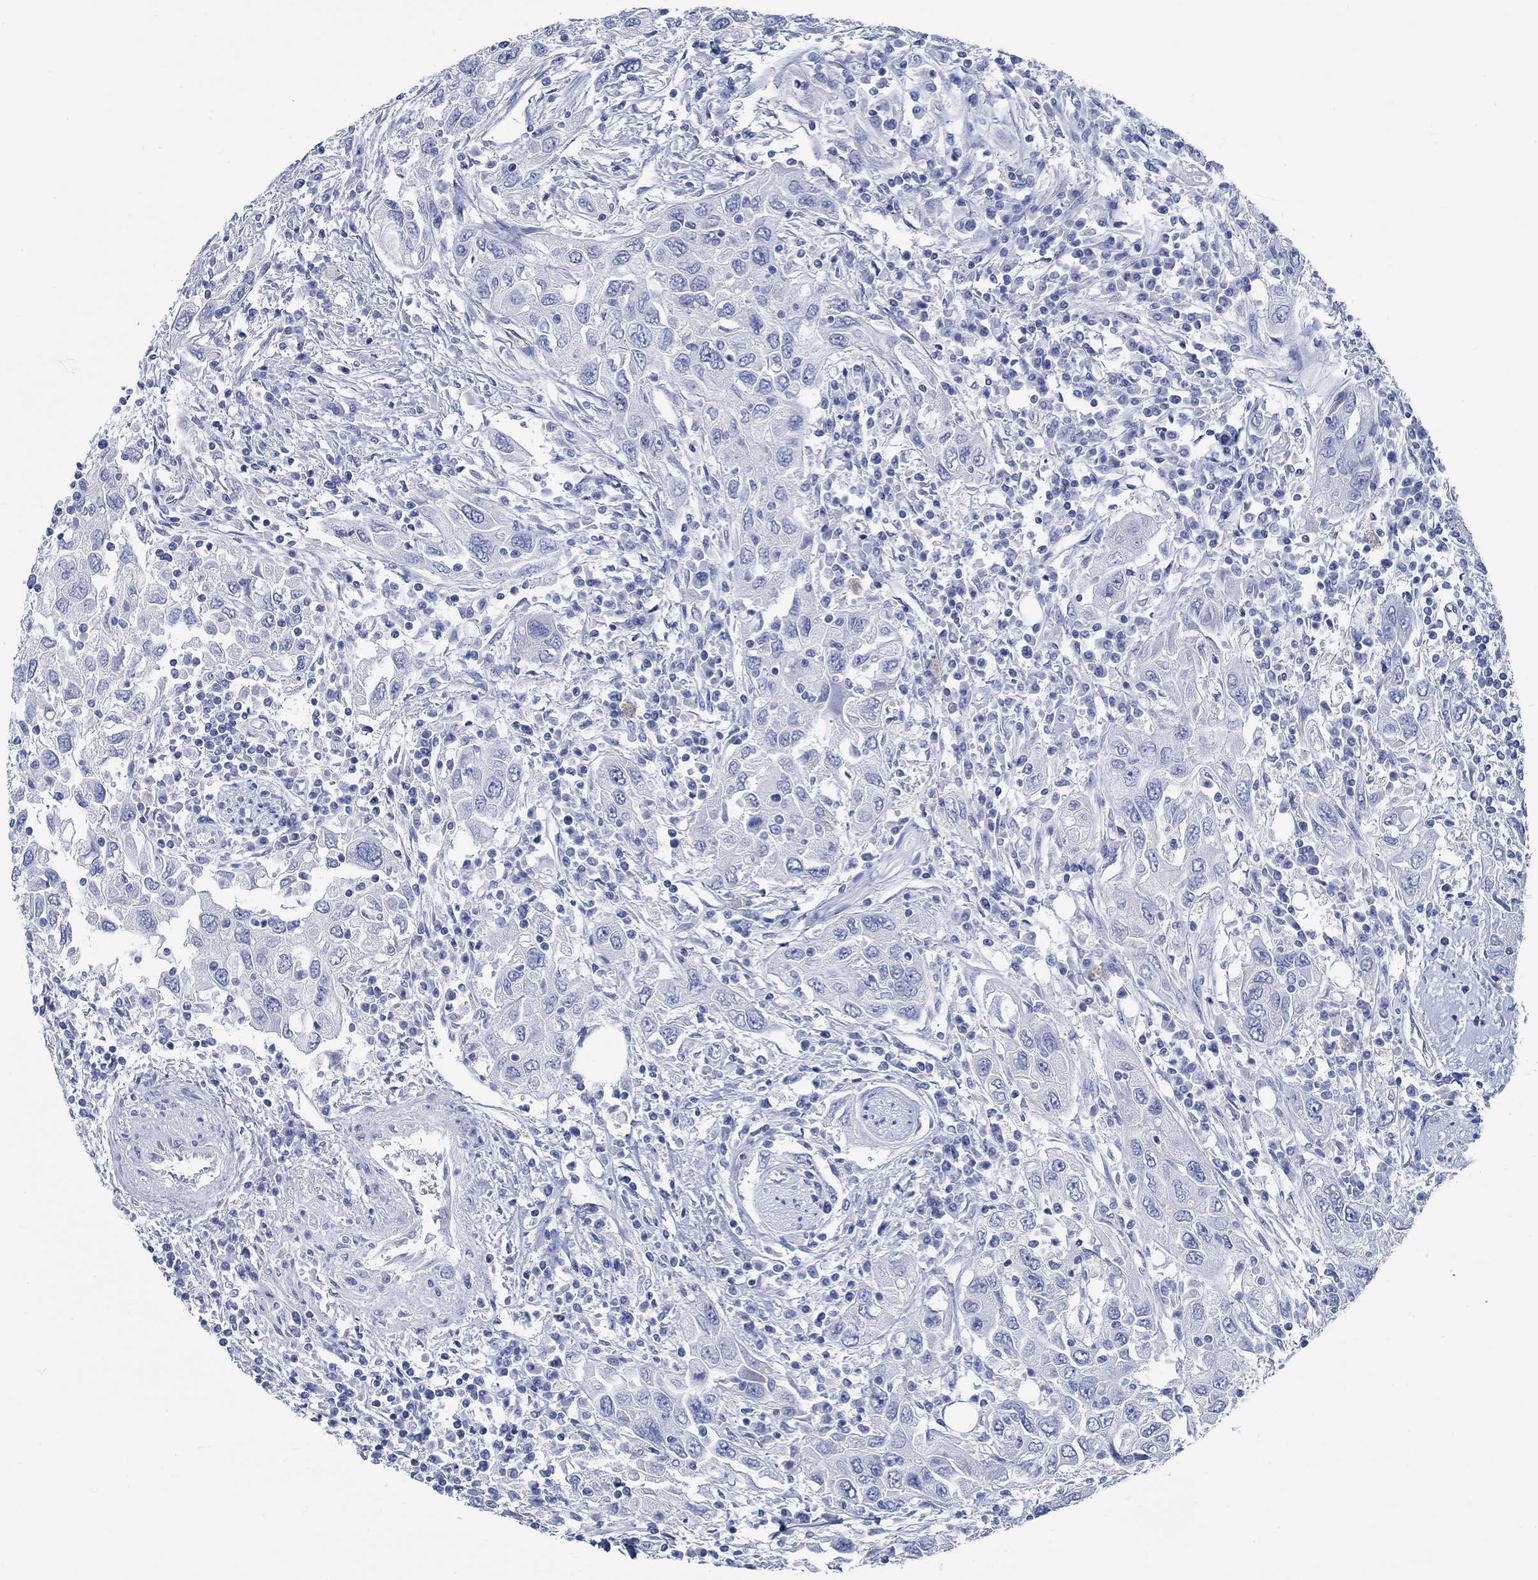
{"staining": {"intensity": "negative", "quantity": "none", "location": "none"}, "tissue": "urothelial cancer", "cell_type": "Tumor cells", "image_type": "cancer", "snomed": [{"axis": "morphology", "description": "Urothelial carcinoma, High grade"}, {"axis": "topography", "description": "Urinary bladder"}], "caption": "This image is of high-grade urothelial carcinoma stained with immunohistochemistry to label a protein in brown with the nuclei are counter-stained blue. There is no staining in tumor cells.", "gene": "SVEP1", "patient": {"sex": "male", "age": 76}}